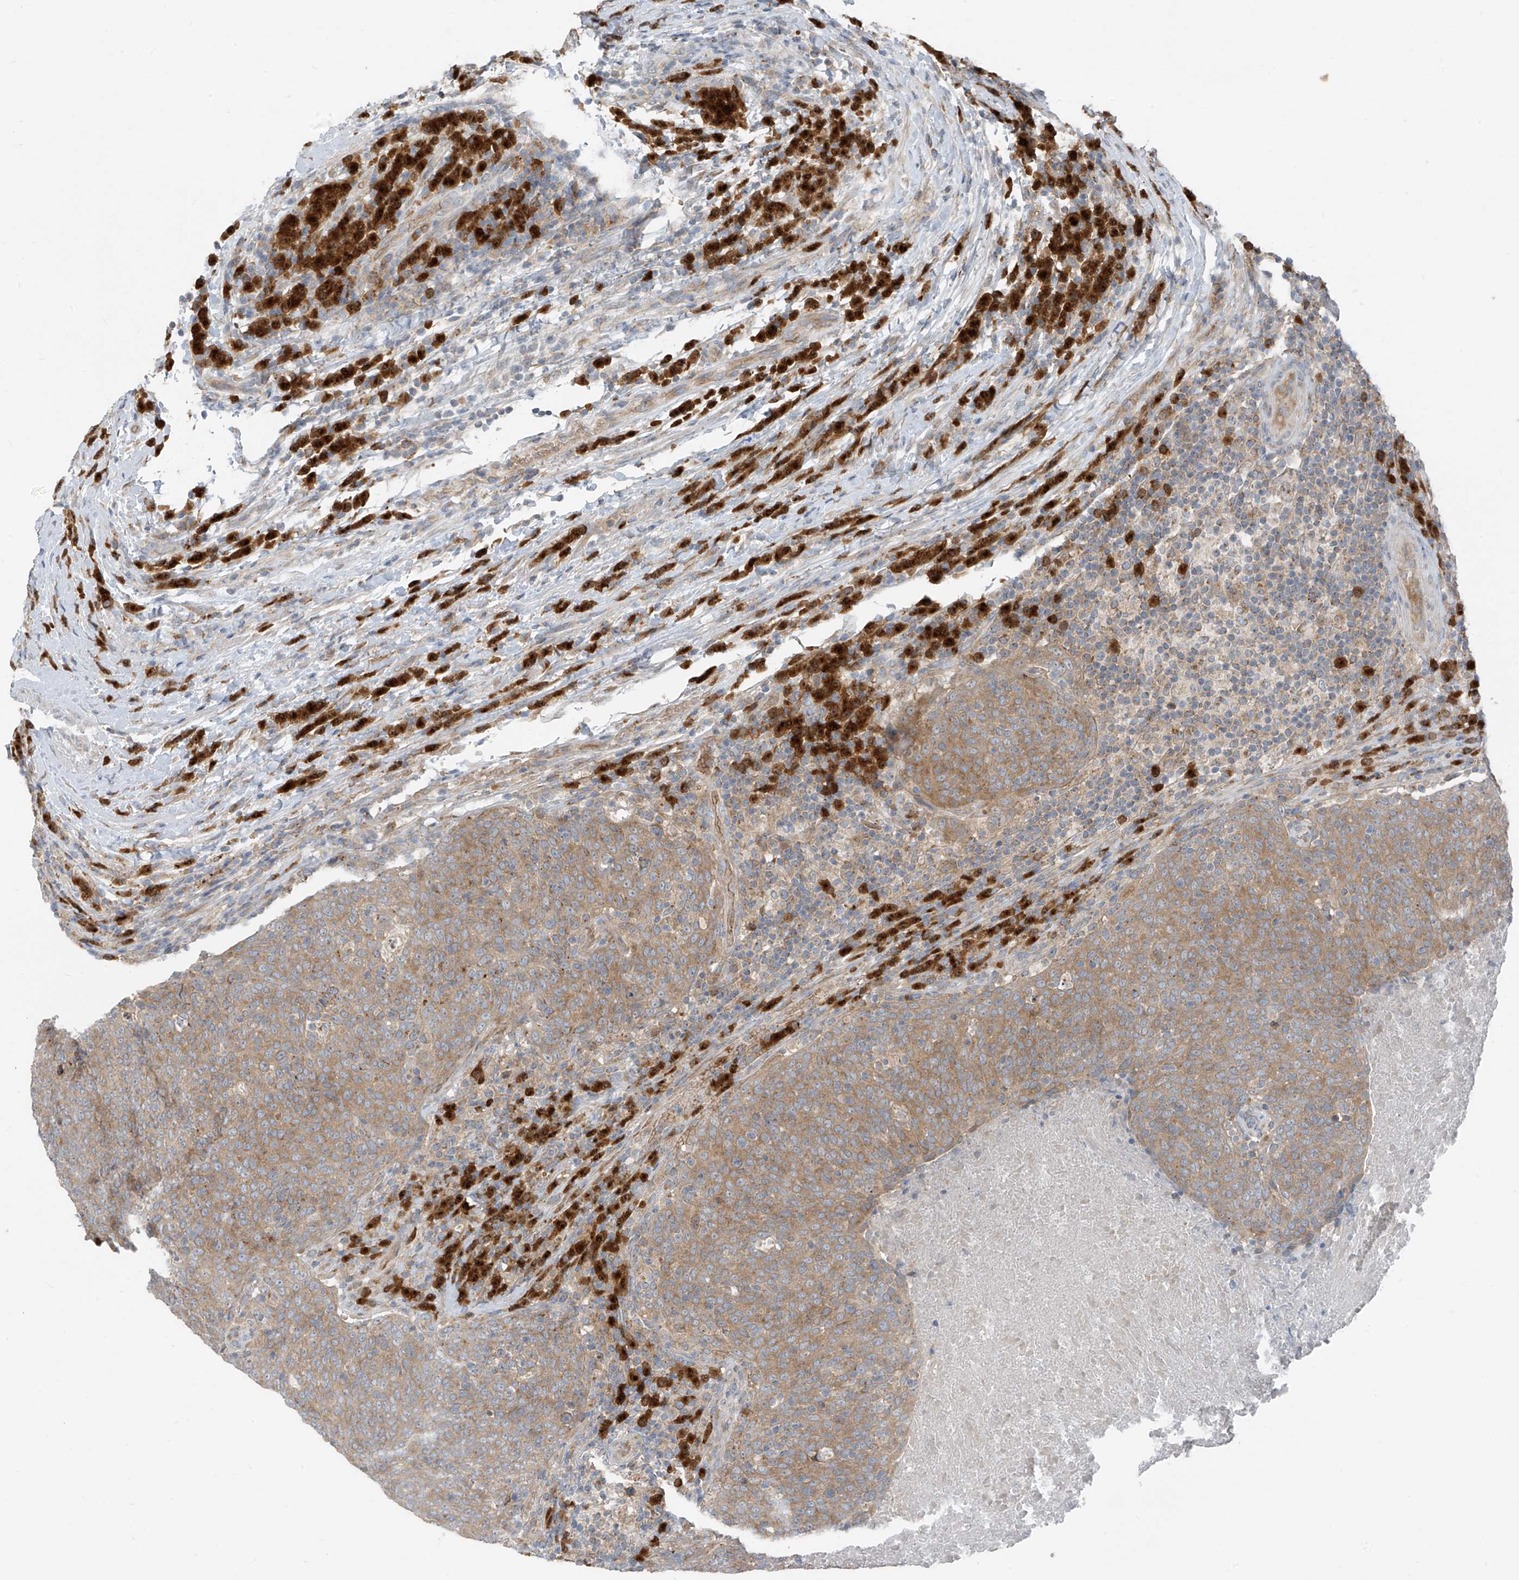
{"staining": {"intensity": "moderate", "quantity": ">75%", "location": "cytoplasmic/membranous"}, "tissue": "head and neck cancer", "cell_type": "Tumor cells", "image_type": "cancer", "snomed": [{"axis": "morphology", "description": "Squamous cell carcinoma, NOS"}, {"axis": "morphology", "description": "Squamous cell carcinoma, metastatic, NOS"}, {"axis": "topography", "description": "Lymph node"}, {"axis": "topography", "description": "Head-Neck"}], "caption": "About >75% of tumor cells in head and neck cancer (metastatic squamous cell carcinoma) exhibit moderate cytoplasmic/membranous protein expression as visualized by brown immunohistochemical staining.", "gene": "SLC12A6", "patient": {"sex": "male", "age": 62}}